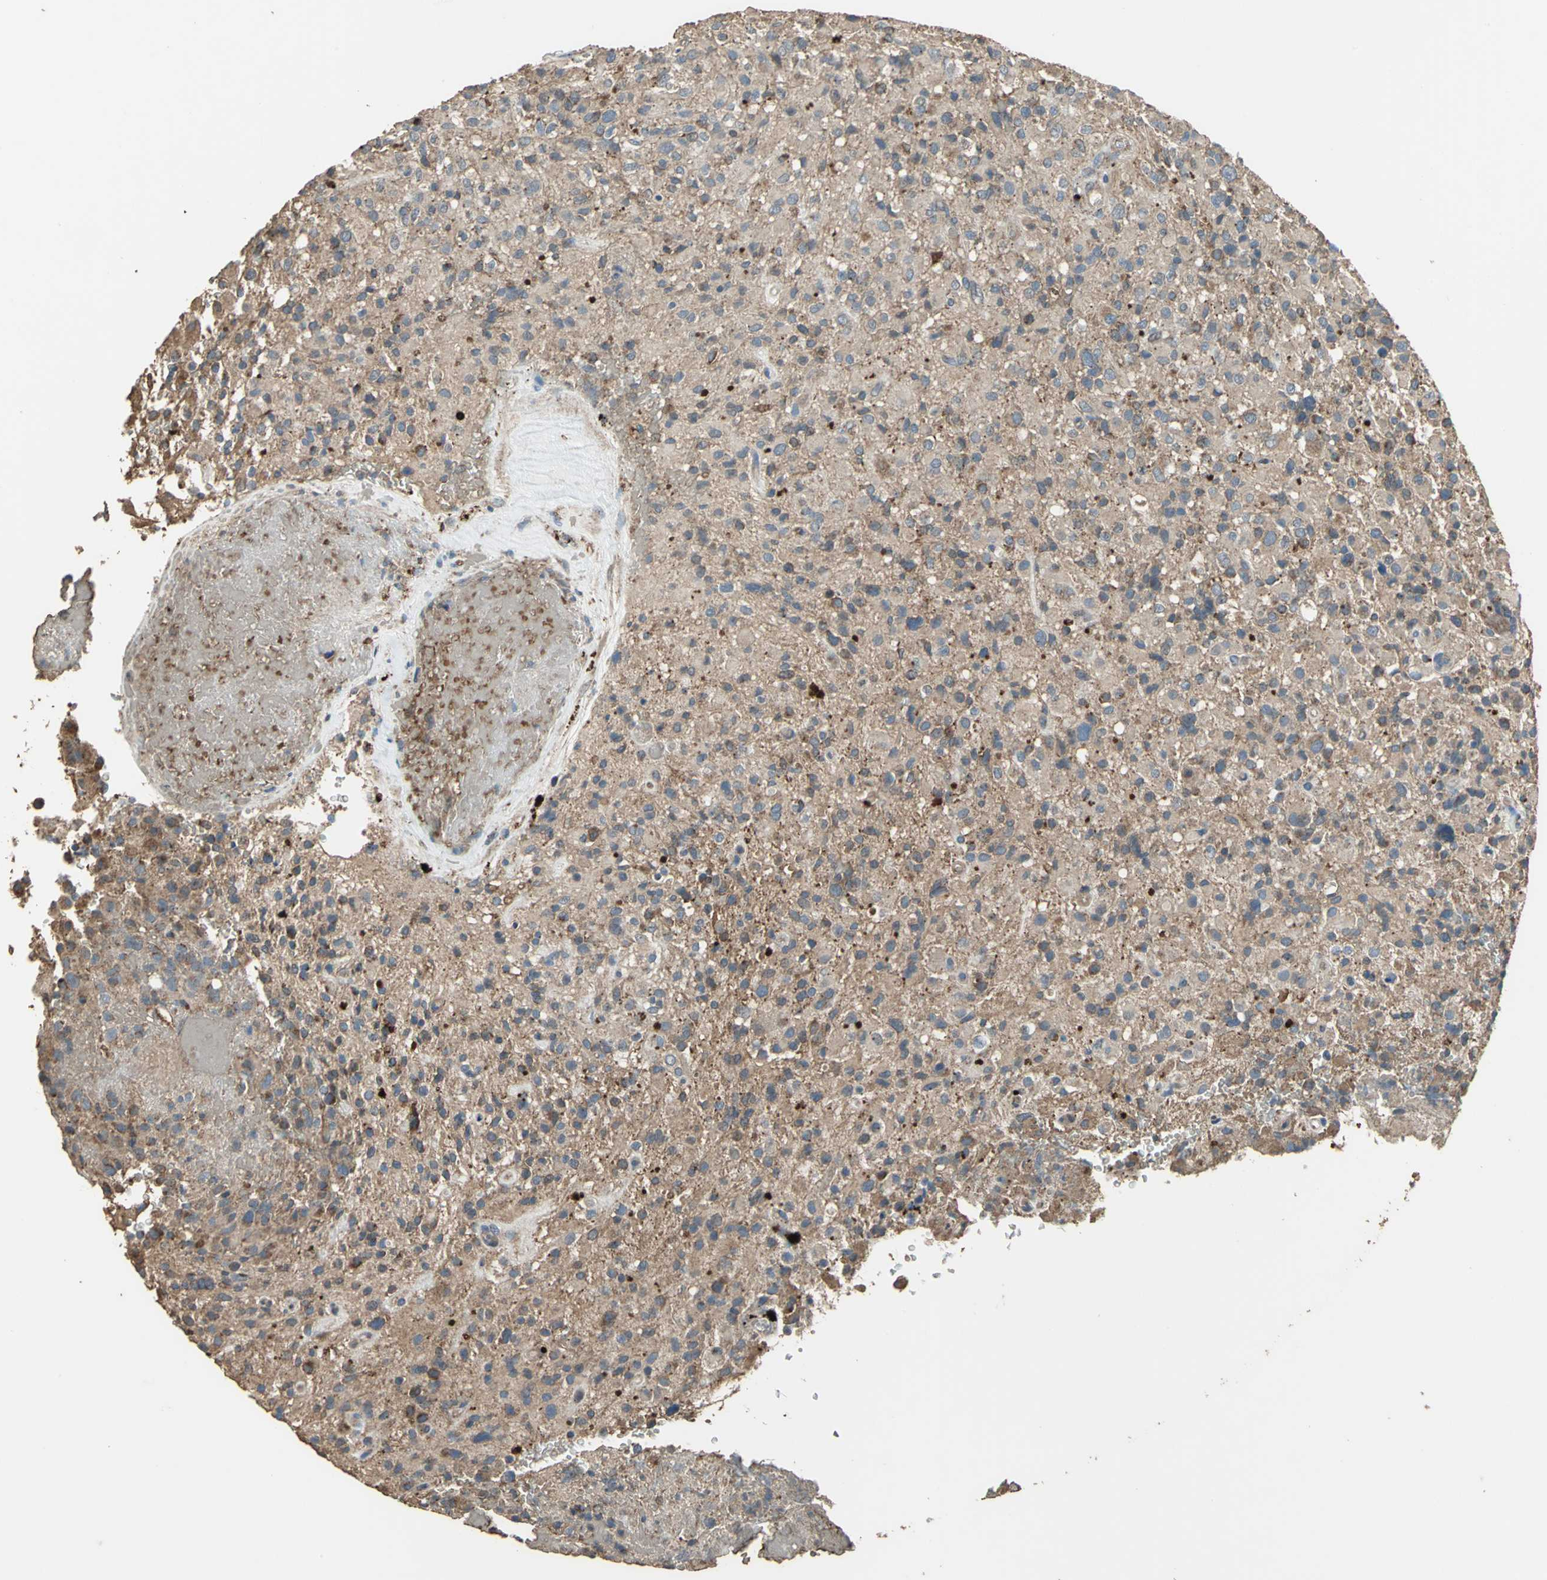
{"staining": {"intensity": "moderate", "quantity": "25%-75%", "location": "cytoplasmic/membranous"}, "tissue": "glioma", "cell_type": "Tumor cells", "image_type": "cancer", "snomed": [{"axis": "morphology", "description": "Glioma, malignant, High grade"}, {"axis": "topography", "description": "Brain"}], "caption": "This histopathology image reveals glioma stained with immunohistochemistry (IHC) to label a protein in brown. The cytoplasmic/membranous of tumor cells show moderate positivity for the protein. Nuclei are counter-stained blue.", "gene": "POLRMT", "patient": {"sex": "male", "age": 71}}